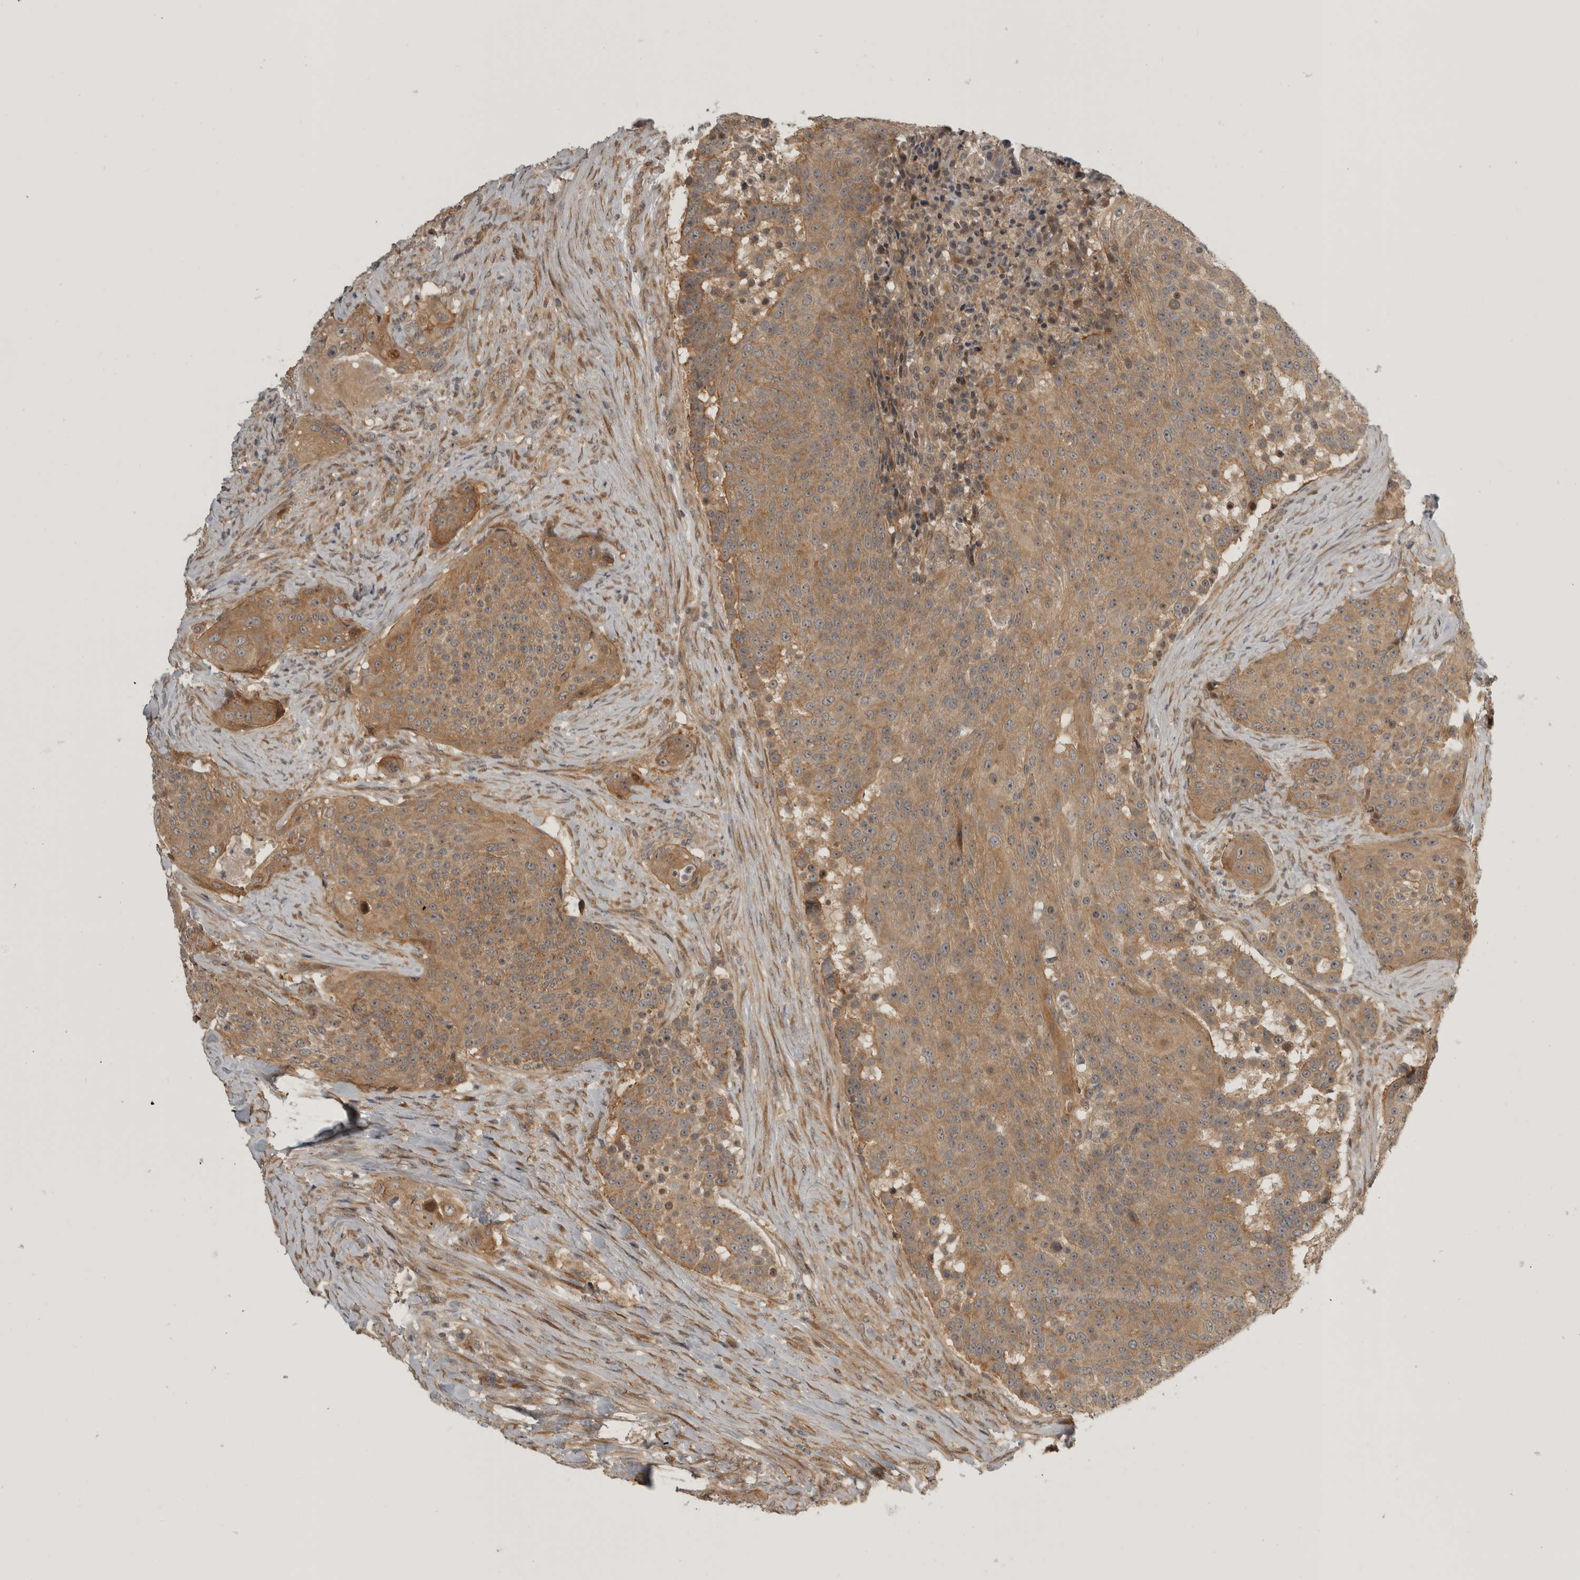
{"staining": {"intensity": "moderate", "quantity": ">75%", "location": "cytoplasmic/membranous"}, "tissue": "urothelial cancer", "cell_type": "Tumor cells", "image_type": "cancer", "snomed": [{"axis": "morphology", "description": "Urothelial carcinoma, High grade"}, {"axis": "topography", "description": "Urinary bladder"}], "caption": "A brown stain shows moderate cytoplasmic/membranous expression of a protein in human urothelial carcinoma (high-grade) tumor cells.", "gene": "CUEDC1", "patient": {"sex": "female", "age": 63}}